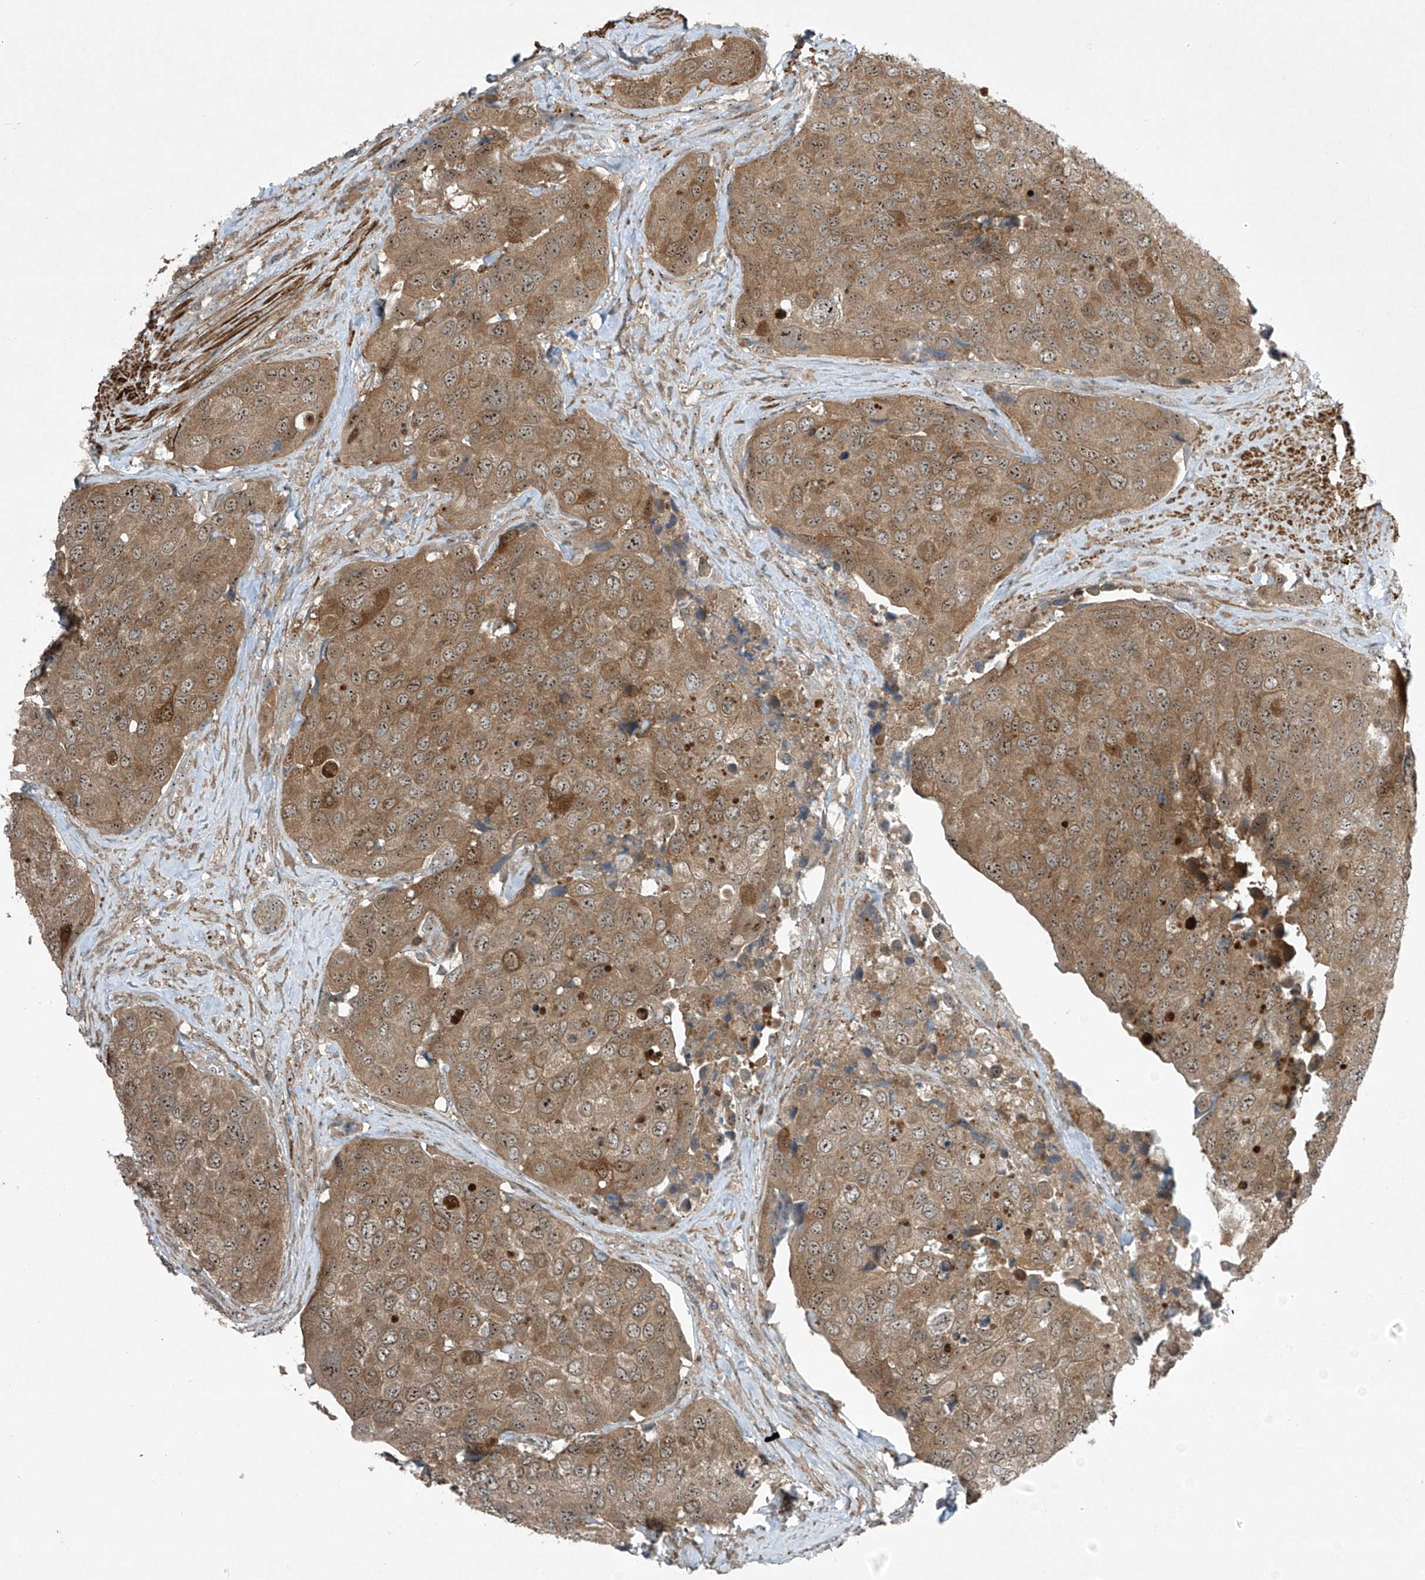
{"staining": {"intensity": "moderate", "quantity": ">75%", "location": "cytoplasmic/membranous,nuclear"}, "tissue": "urothelial cancer", "cell_type": "Tumor cells", "image_type": "cancer", "snomed": [{"axis": "morphology", "description": "Urothelial carcinoma, High grade"}, {"axis": "topography", "description": "Urinary bladder"}], "caption": "The photomicrograph shows immunohistochemical staining of urothelial cancer. There is moderate cytoplasmic/membranous and nuclear positivity is appreciated in about >75% of tumor cells.", "gene": "PPCS", "patient": {"sex": "male", "age": 74}}